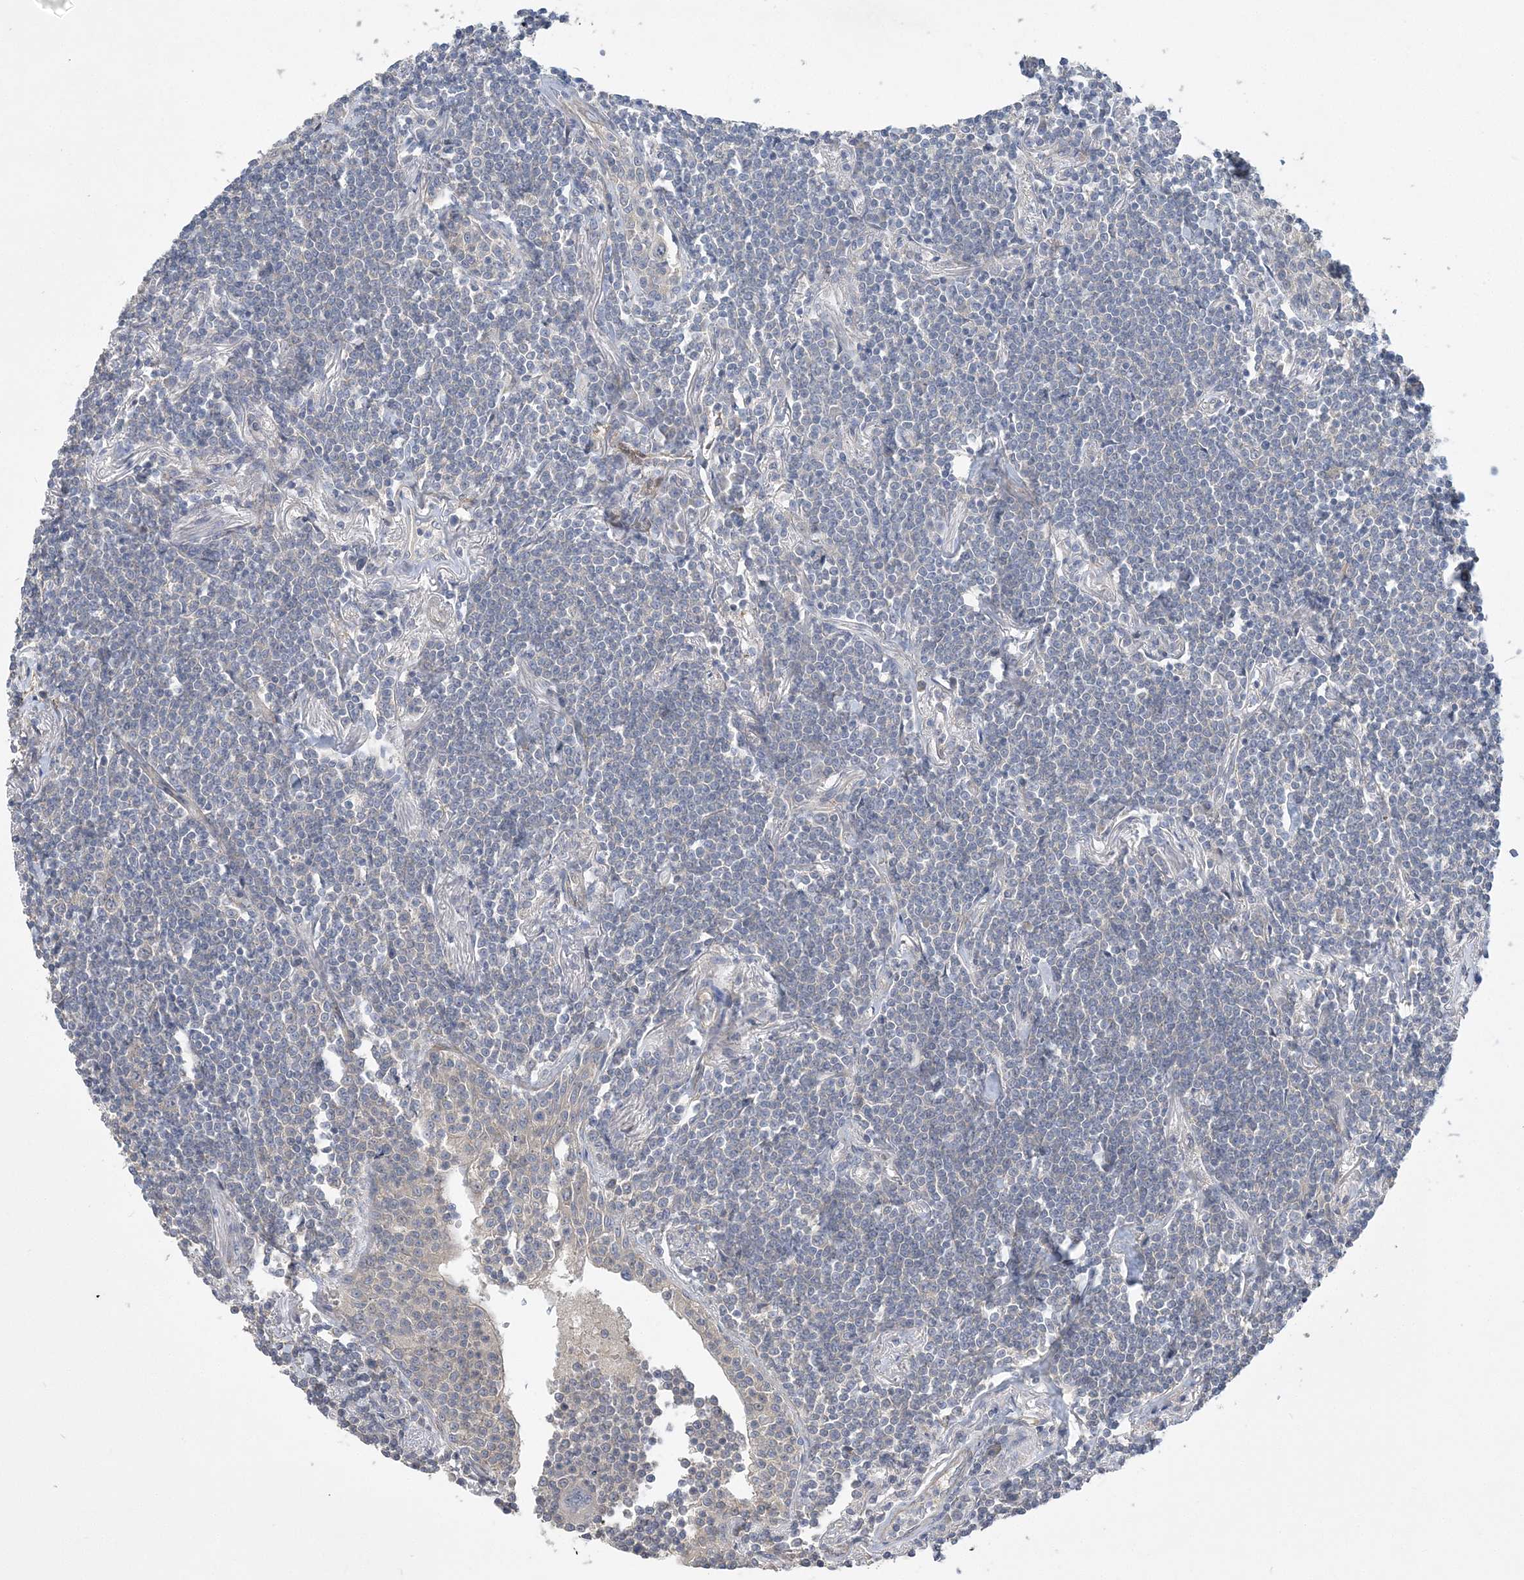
{"staining": {"intensity": "negative", "quantity": "none", "location": "none"}, "tissue": "lymphoma", "cell_type": "Tumor cells", "image_type": "cancer", "snomed": [{"axis": "morphology", "description": "Malignant lymphoma, non-Hodgkin's type, Low grade"}, {"axis": "topography", "description": "Lung"}], "caption": "Human malignant lymphoma, non-Hodgkin's type (low-grade) stained for a protein using immunohistochemistry (IHC) demonstrates no staining in tumor cells.", "gene": "MAP4K5", "patient": {"sex": "female", "age": 71}}